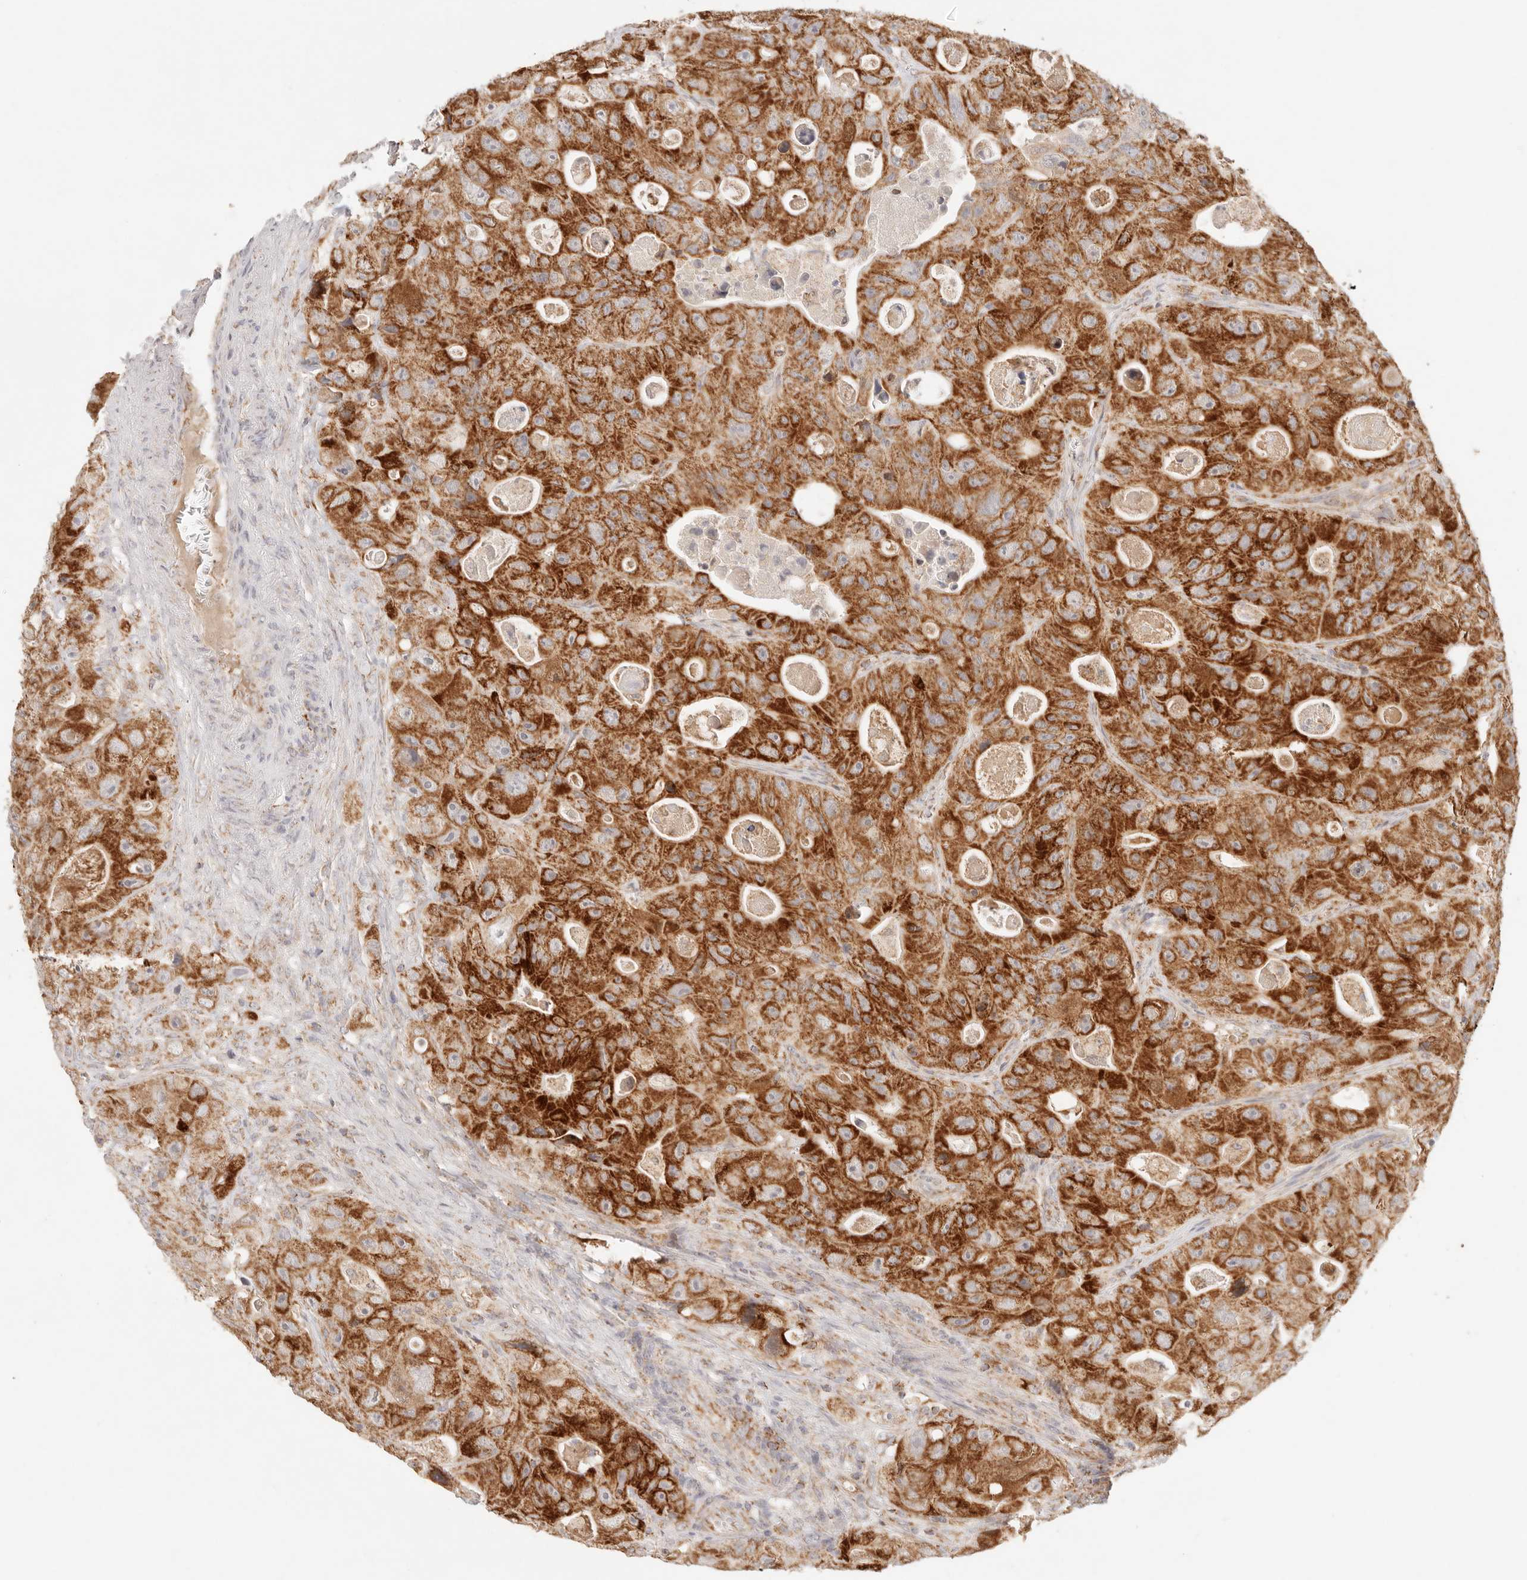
{"staining": {"intensity": "strong", "quantity": ">75%", "location": "cytoplasmic/membranous"}, "tissue": "colorectal cancer", "cell_type": "Tumor cells", "image_type": "cancer", "snomed": [{"axis": "morphology", "description": "Adenocarcinoma, NOS"}, {"axis": "topography", "description": "Colon"}], "caption": "Human colorectal adenocarcinoma stained with a protein marker reveals strong staining in tumor cells.", "gene": "COA6", "patient": {"sex": "female", "age": 46}}